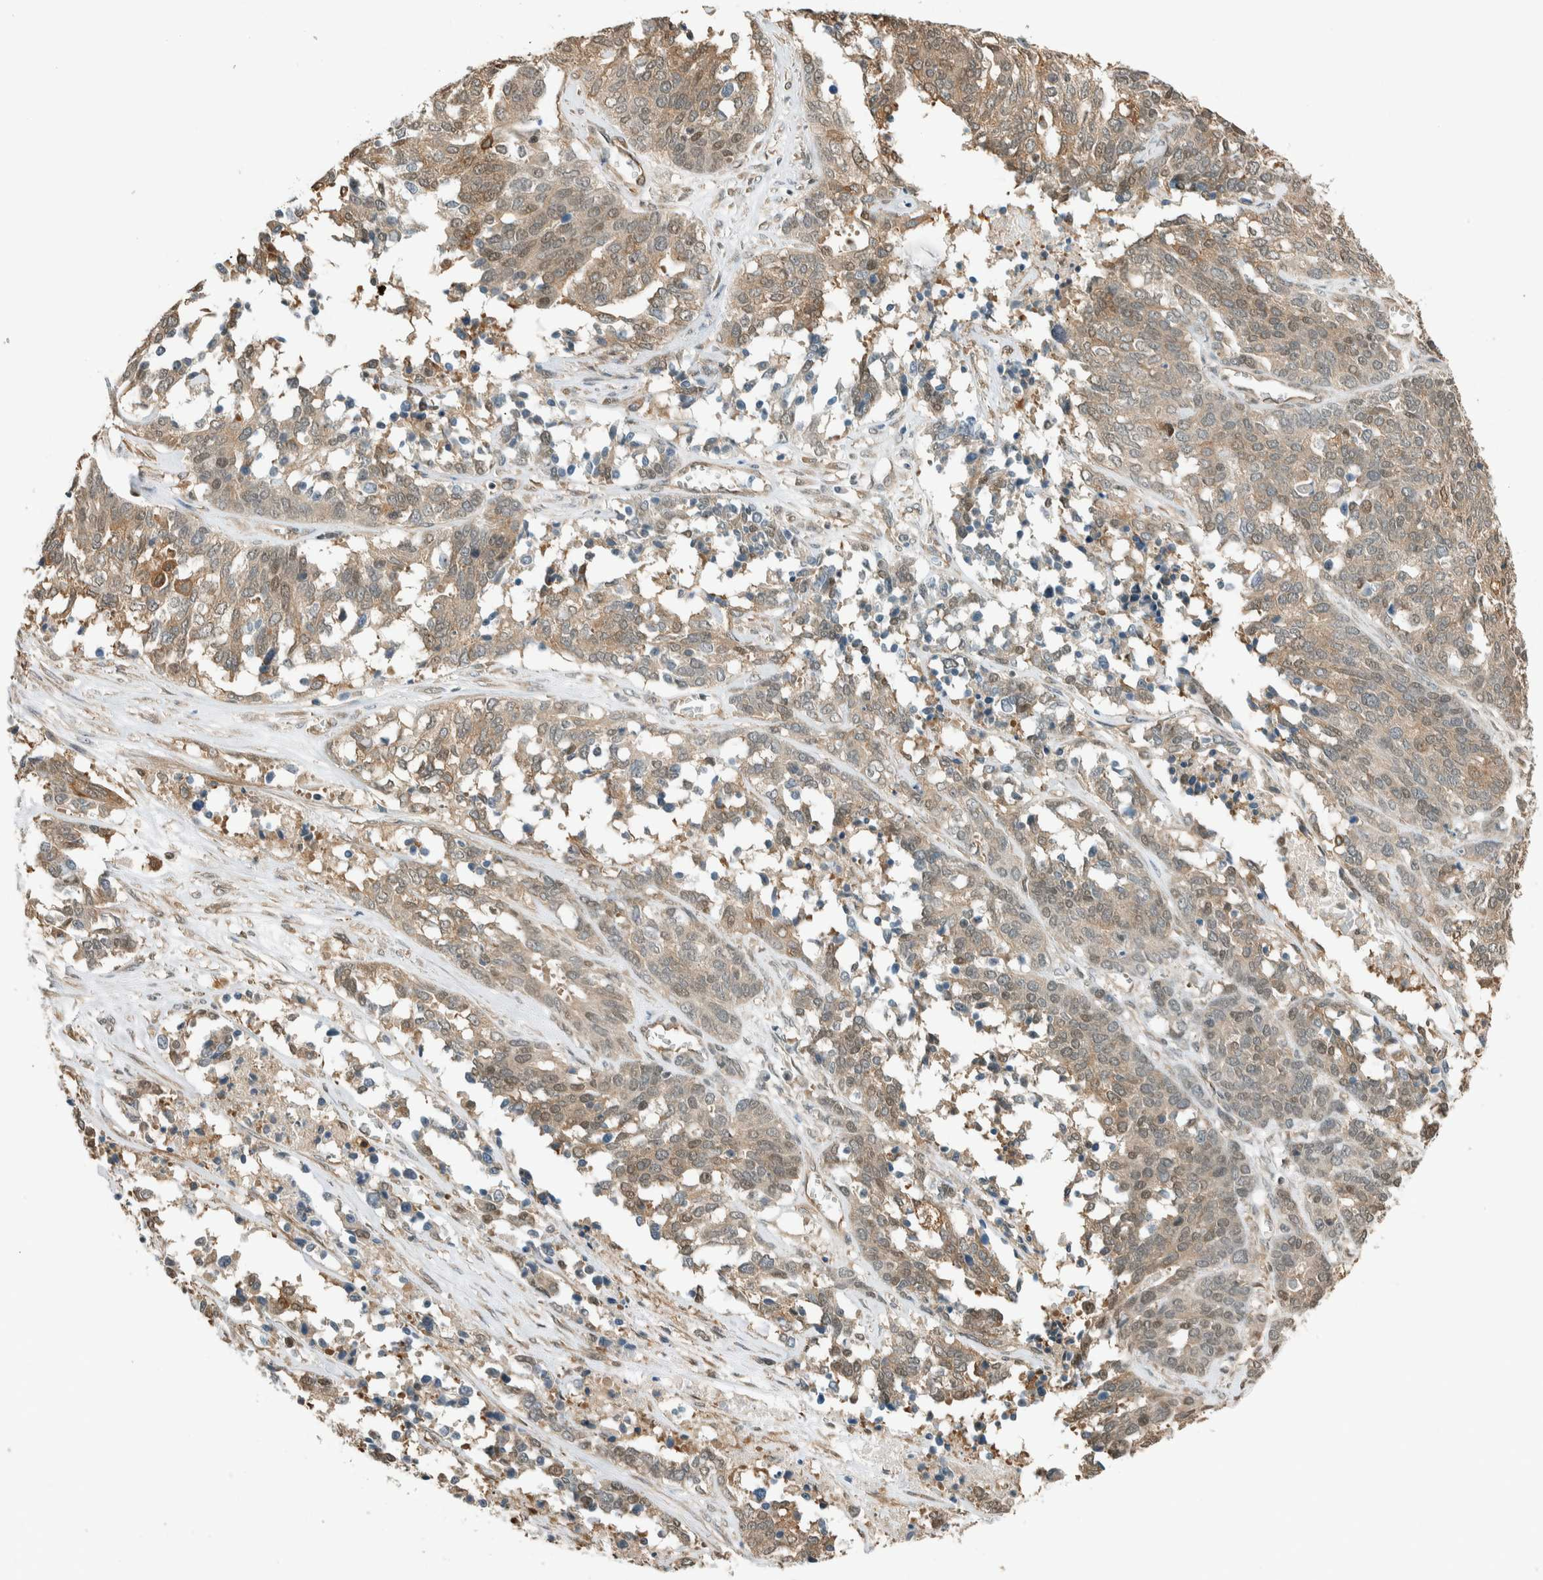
{"staining": {"intensity": "weak", "quantity": ">75%", "location": "cytoplasmic/membranous,nuclear"}, "tissue": "ovarian cancer", "cell_type": "Tumor cells", "image_type": "cancer", "snomed": [{"axis": "morphology", "description": "Cystadenocarcinoma, serous, NOS"}, {"axis": "topography", "description": "Ovary"}], "caption": "Immunohistochemistry (IHC) (DAB (3,3'-diaminobenzidine)) staining of ovarian cancer (serous cystadenocarcinoma) displays weak cytoplasmic/membranous and nuclear protein staining in approximately >75% of tumor cells.", "gene": "NIBAN2", "patient": {"sex": "female", "age": 44}}